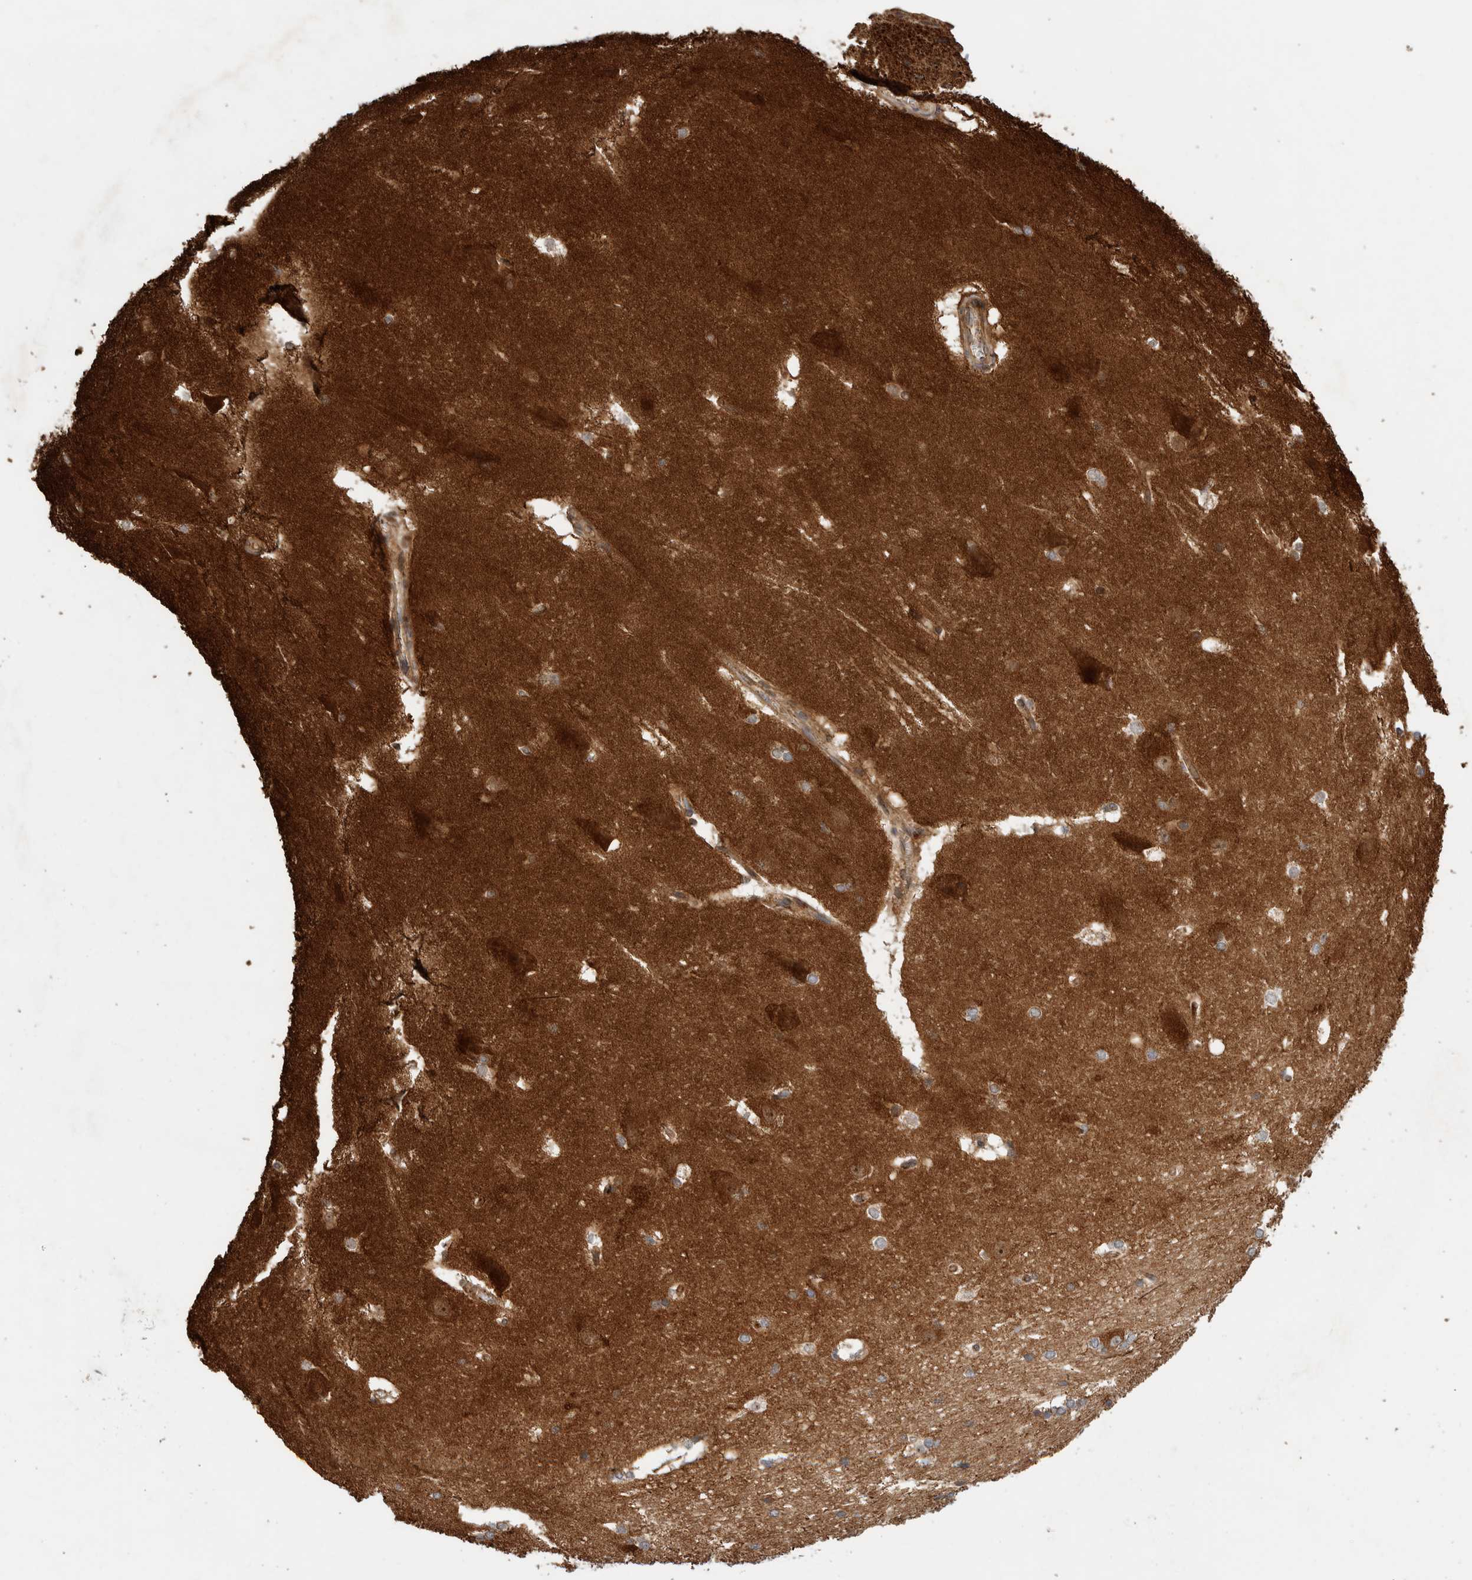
{"staining": {"intensity": "moderate", "quantity": "25%-75%", "location": "cytoplasmic/membranous"}, "tissue": "hippocampus", "cell_type": "Glial cells", "image_type": "normal", "snomed": [{"axis": "morphology", "description": "Normal tissue, NOS"}, {"axis": "topography", "description": "Hippocampus"}], "caption": "Brown immunohistochemical staining in benign hippocampus shows moderate cytoplasmic/membranous expression in about 25%-75% of glial cells. (Stains: DAB in brown, nuclei in blue, Microscopy: brightfield microscopy at high magnification).", "gene": "VPS53", "patient": {"sex": "female", "age": 19}}